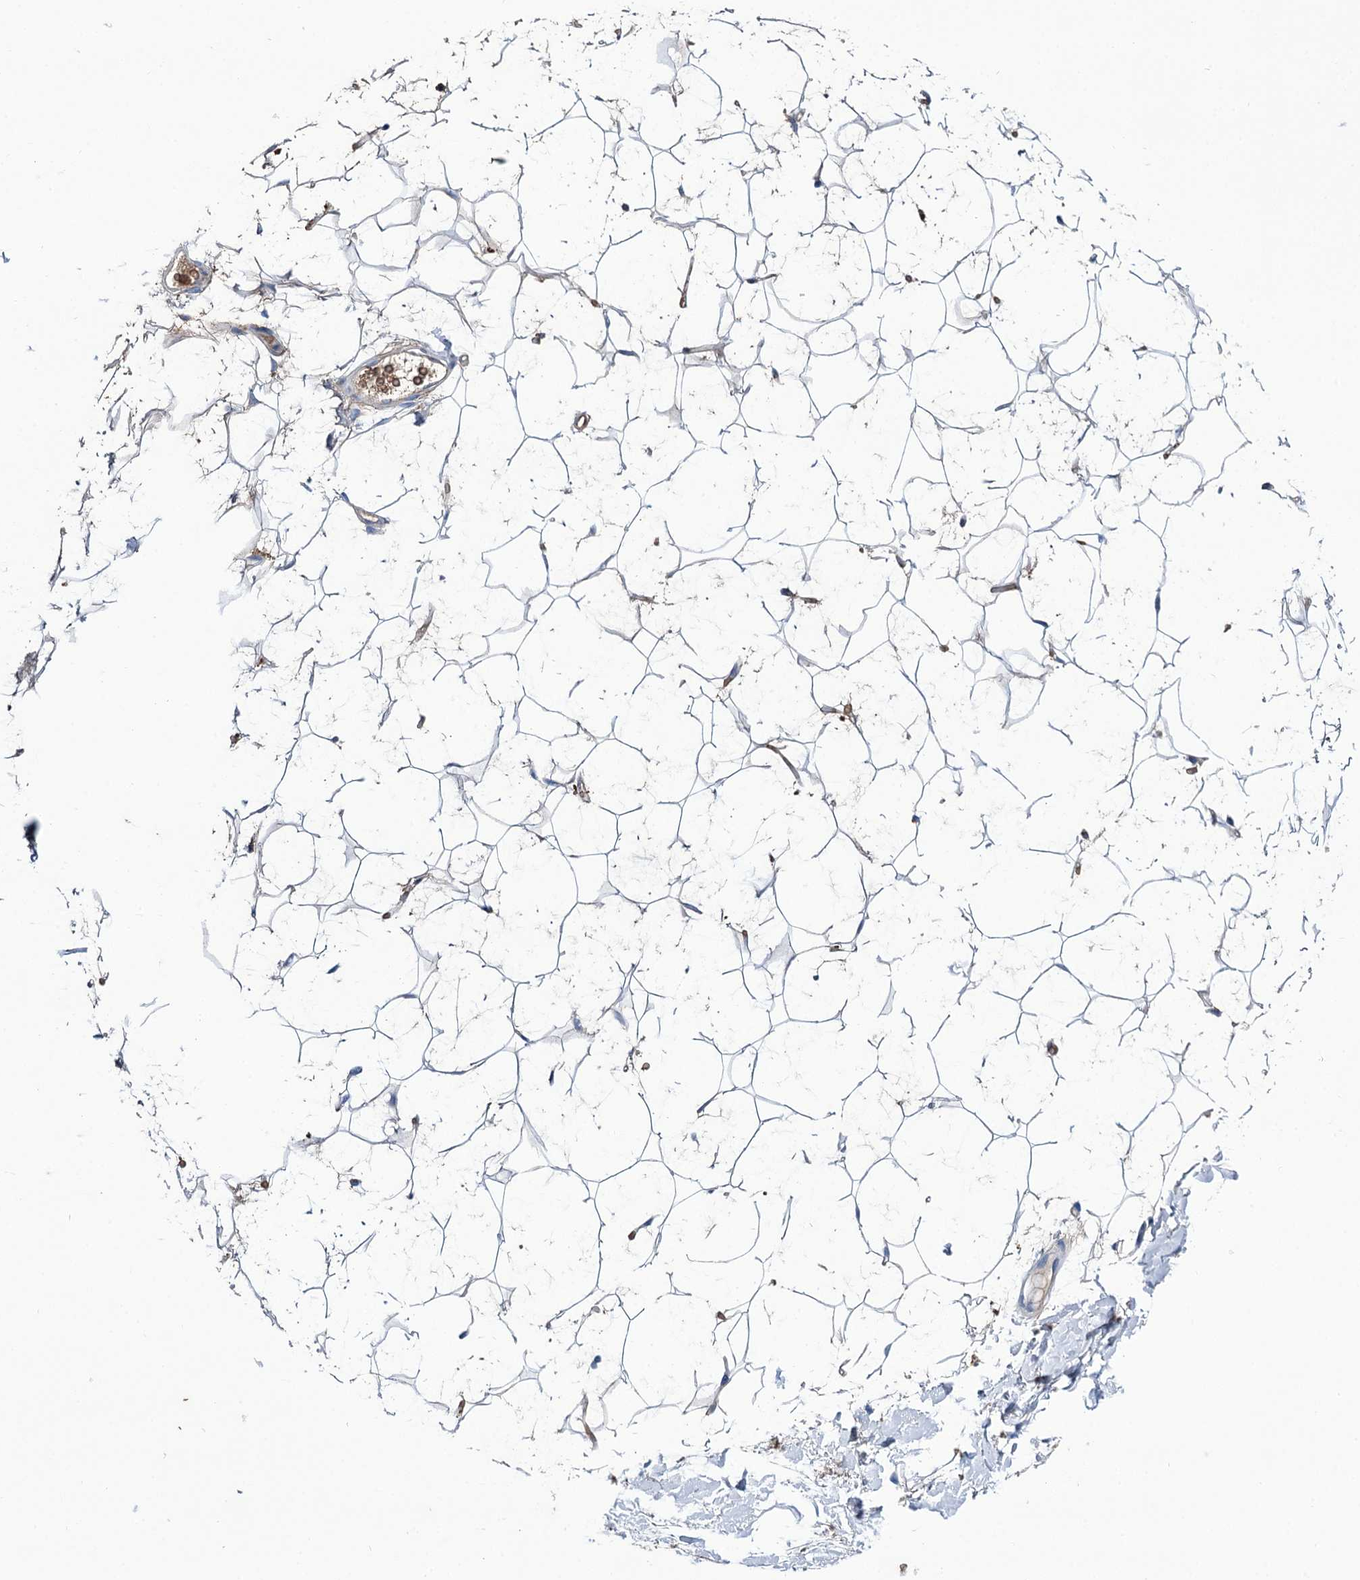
{"staining": {"intensity": "negative", "quantity": "none", "location": "none"}, "tissue": "adipose tissue", "cell_type": "Adipocytes", "image_type": "normal", "snomed": [{"axis": "morphology", "description": "Normal tissue, NOS"}, {"axis": "topography", "description": "Breast"}], "caption": "Adipocytes show no significant protein positivity in benign adipose tissue. The staining was performed using DAB to visualize the protein expression in brown, while the nuclei were stained in blue with hematoxylin (Magnification: 20x).", "gene": "RPUSD3", "patient": {"sex": "female", "age": 26}}